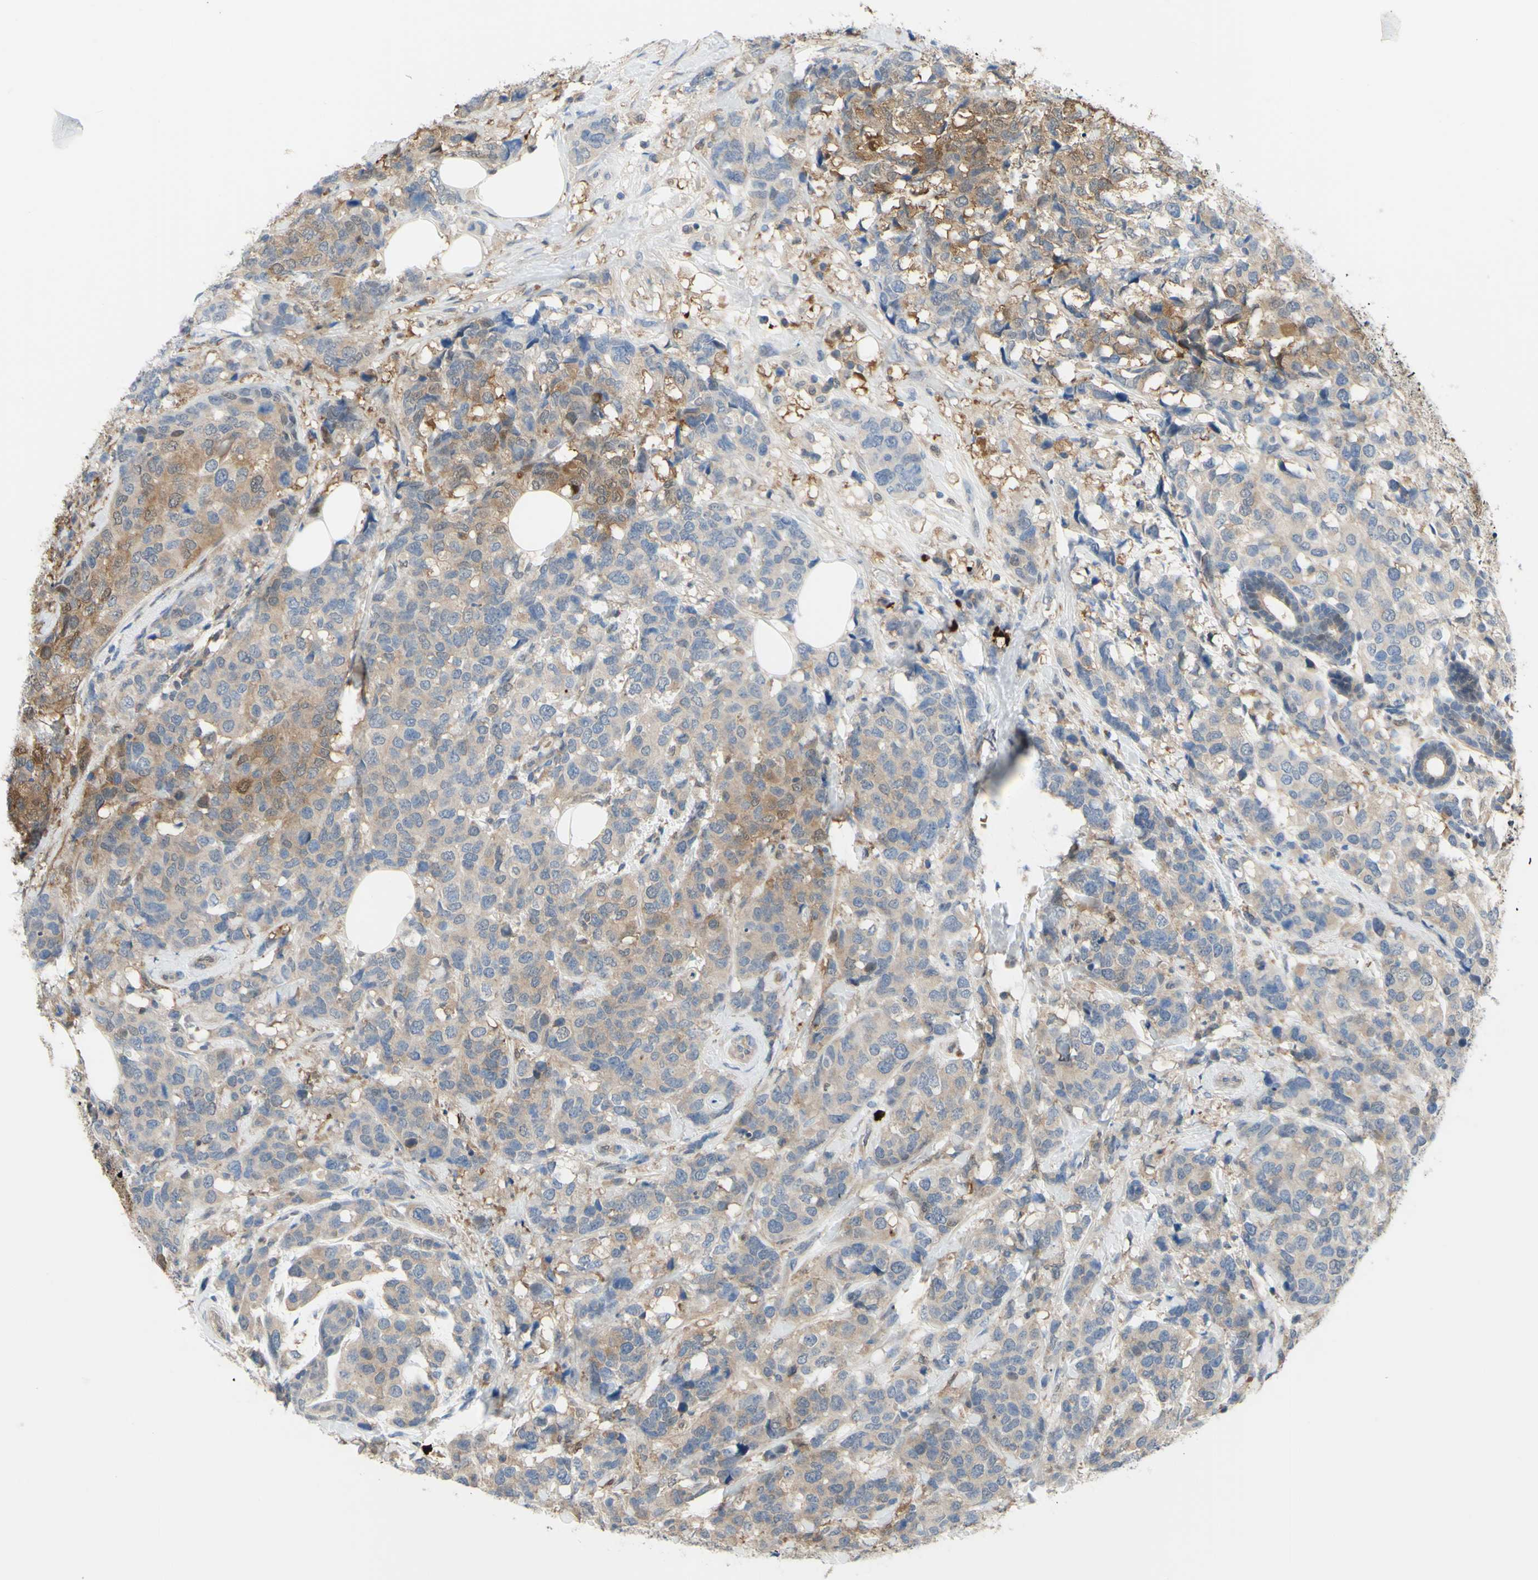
{"staining": {"intensity": "moderate", "quantity": "25%-75%", "location": "cytoplasmic/membranous"}, "tissue": "breast cancer", "cell_type": "Tumor cells", "image_type": "cancer", "snomed": [{"axis": "morphology", "description": "Lobular carcinoma"}, {"axis": "topography", "description": "Breast"}], "caption": "This is a histology image of immunohistochemistry (IHC) staining of breast lobular carcinoma, which shows moderate expression in the cytoplasmic/membranous of tumor cells.", "gene": "UPK3B", "patient": {"sex": "female", "age": 59}}